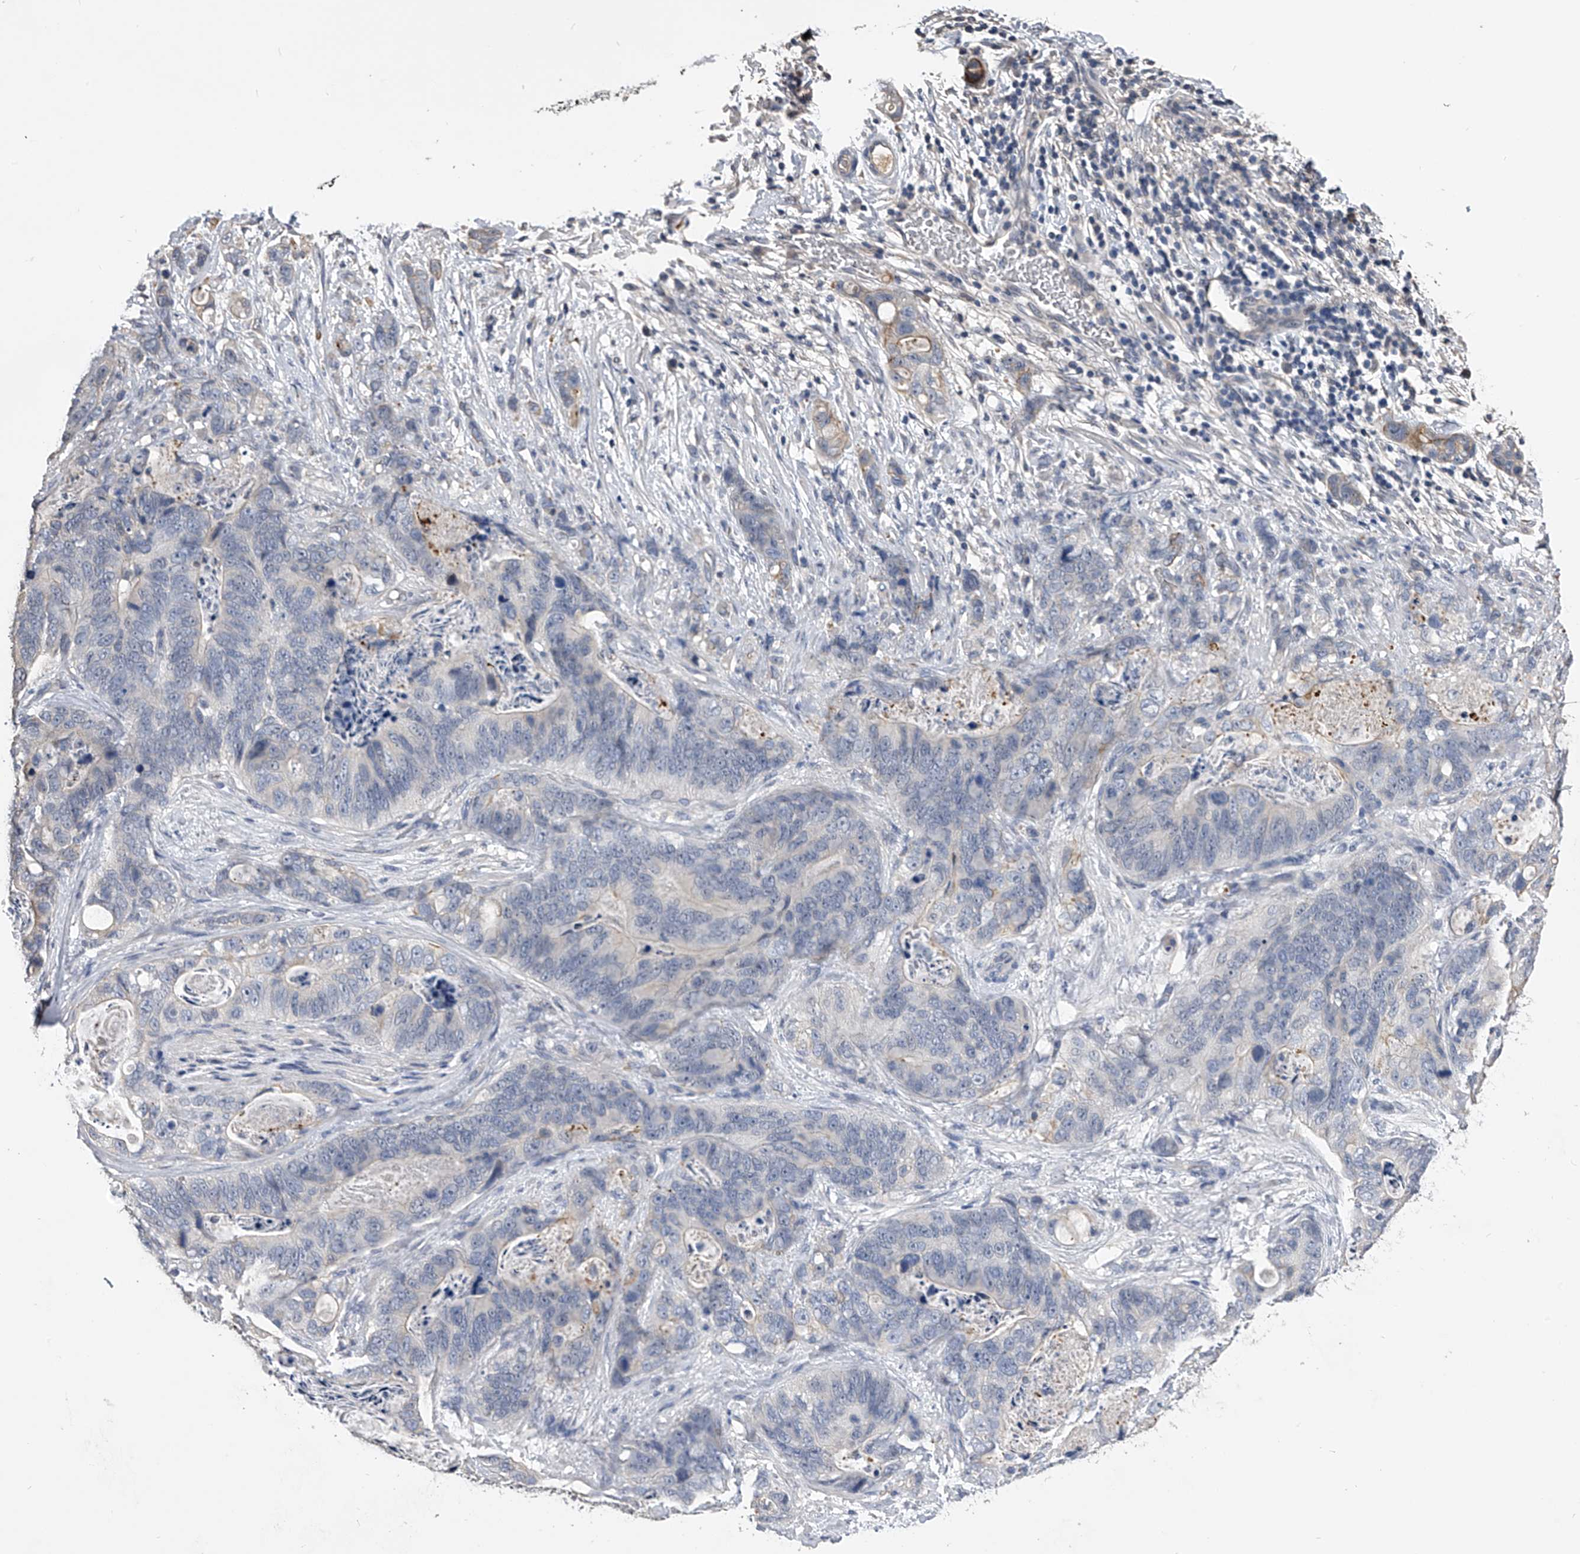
{"staining": {"intensity": "negative", "quantity": "none", "location": "none"}, "tissue": "stomach cancer", "cell_type": "Tumor cells", "image_type": "cancer", "snomed": [{"axis": "morphology", "description": "Normal tissue, NOS"}, {"axis": "morphology", "description": "Adenocarcinoma, NOS"}, {"axis": "topography", "description": "Stomach"}], "caption": "An immunohistochemistry photomicrograph of adenocarcinoma (stomach) is shown. There is no staining in tumor cells of adenocarcinoma (stomach).", "gene": "MDN1", "patient": {"sex": "female", "age": 89}}